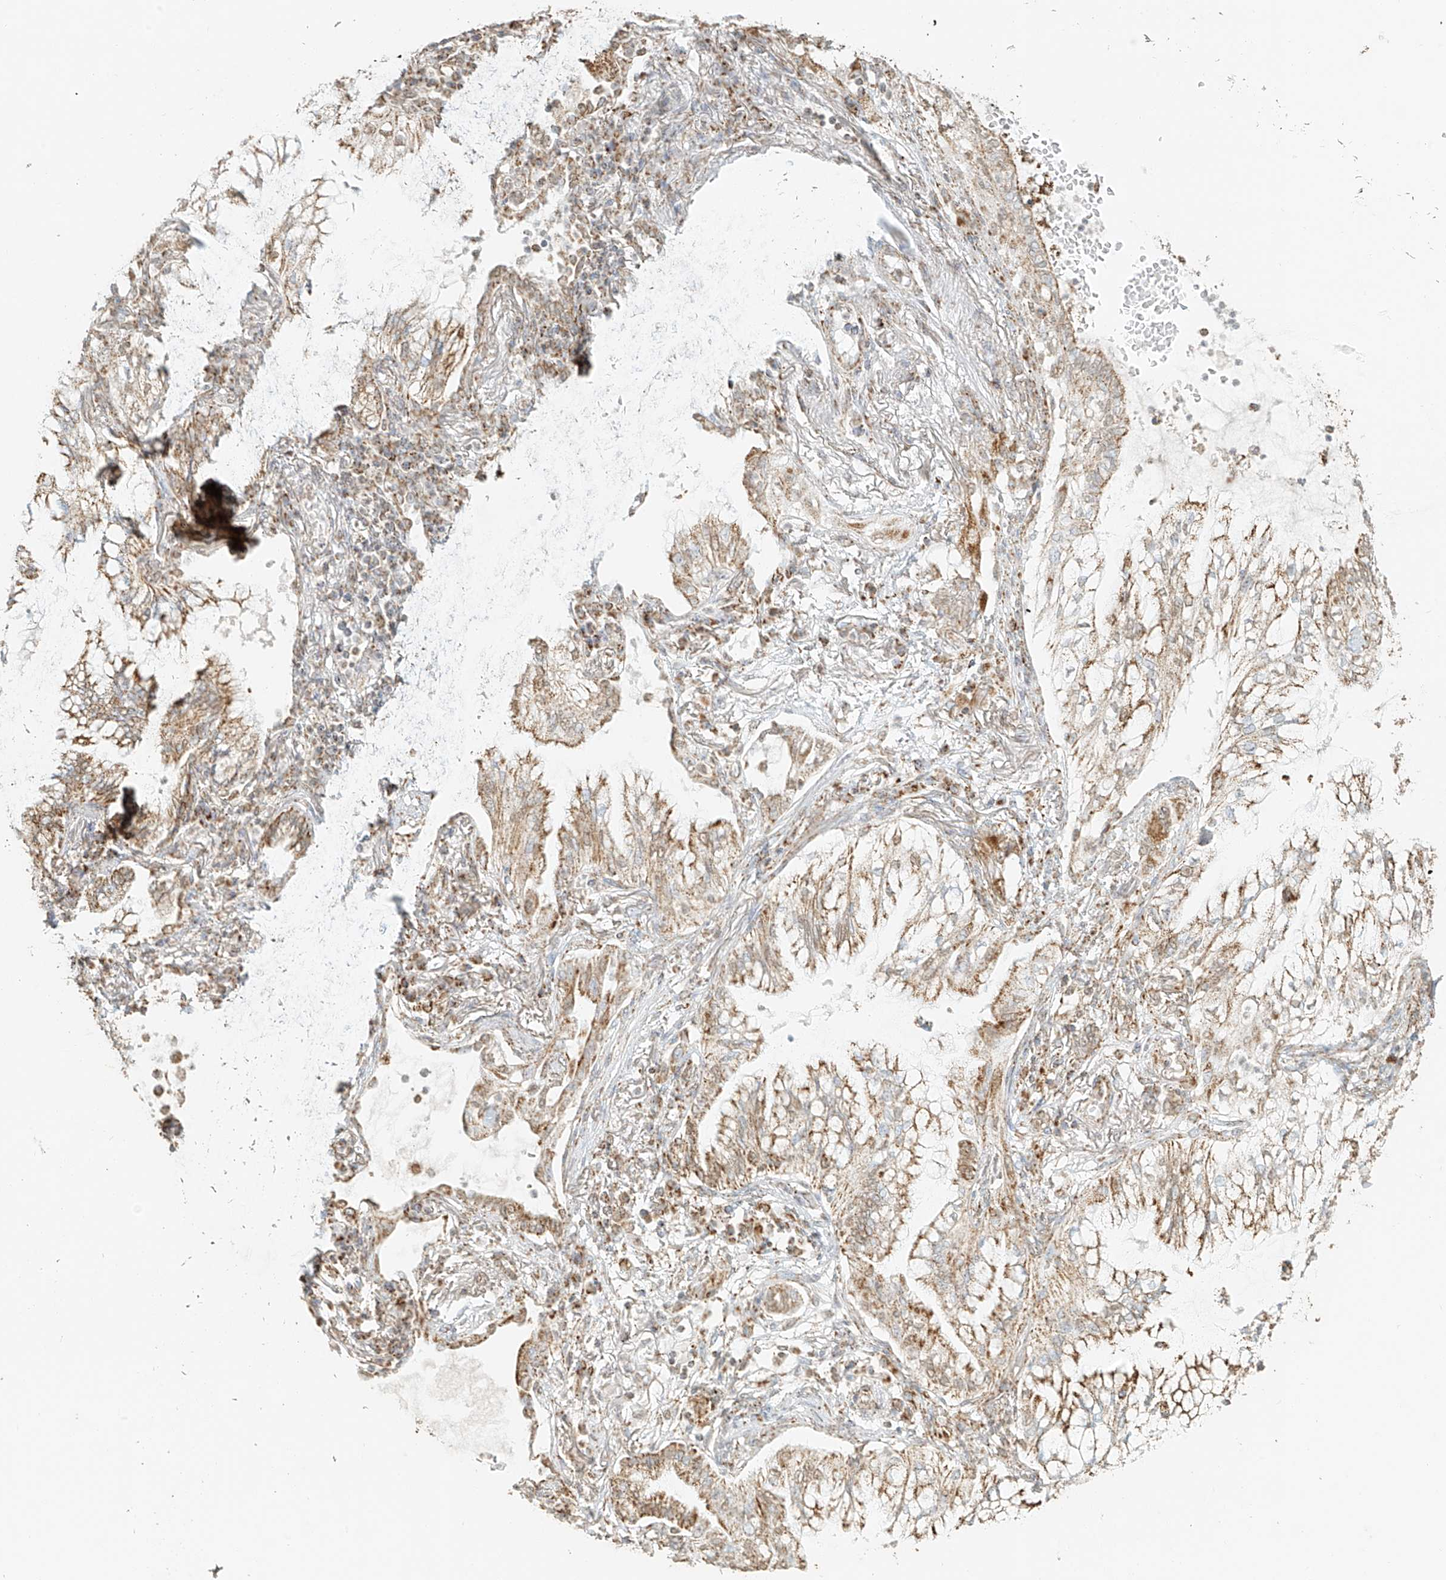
{"staining": {"intensity": "moderate", "quantity": ">75%", "location": "cytoplasmic/membranous"}, "tissue": "lung cancer", "cell_type": "Tumor cells", "image_type": "cancer", "snomed": [{"axis": "morphology", "description": "Adenocarcinoma, NOS"}, {"axis": "topography", "description": "Lung"}], "caption": "Brown immunohistochemical staining in human lung adenocarcinoma demonstrates moderate cytoplasmic/membranous expression in about >75% of tumor cells. (IHC, brightfield microscopy, high magnification).", "gene": "MIPEP", "patient": {"sex": "female", "age": 70}}